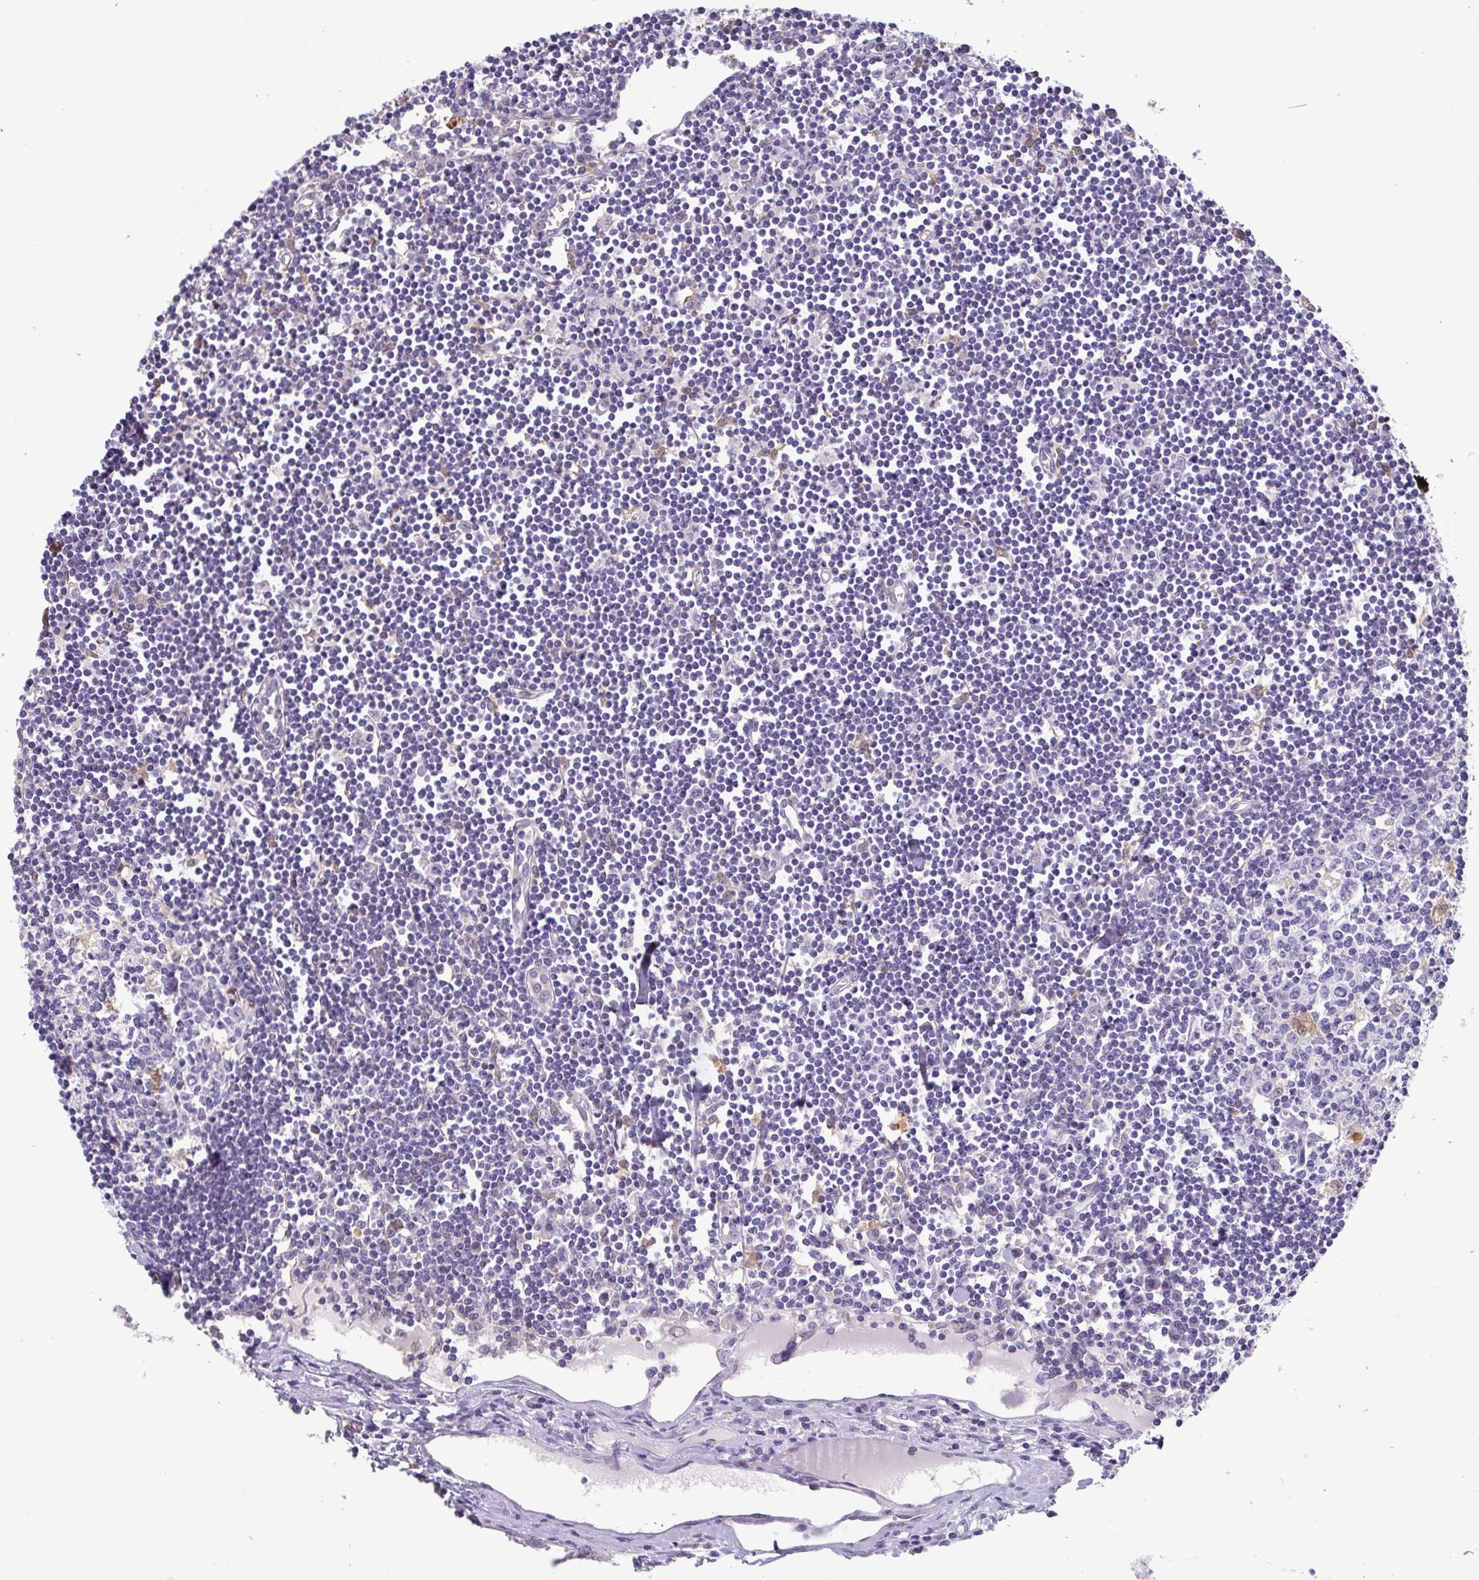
{"staining": {"intensity": "negative", "quantity": "none", "location": "none"}, "tissue": "lymph node", "cell_type": "Germinal center cells", "image_type": "normal", "snomed": [{"axis": "morphology", "description": "Normal tissue, NOS"}, {"axis": "topography", "description": "Lymph node"}], "caption": "An IHC micrograph of normal lymph node is shown. There is no staining in germinal center cells of lymph node.", "gene": "IDH1", "patient": {"sex": "female", "age": 65}}